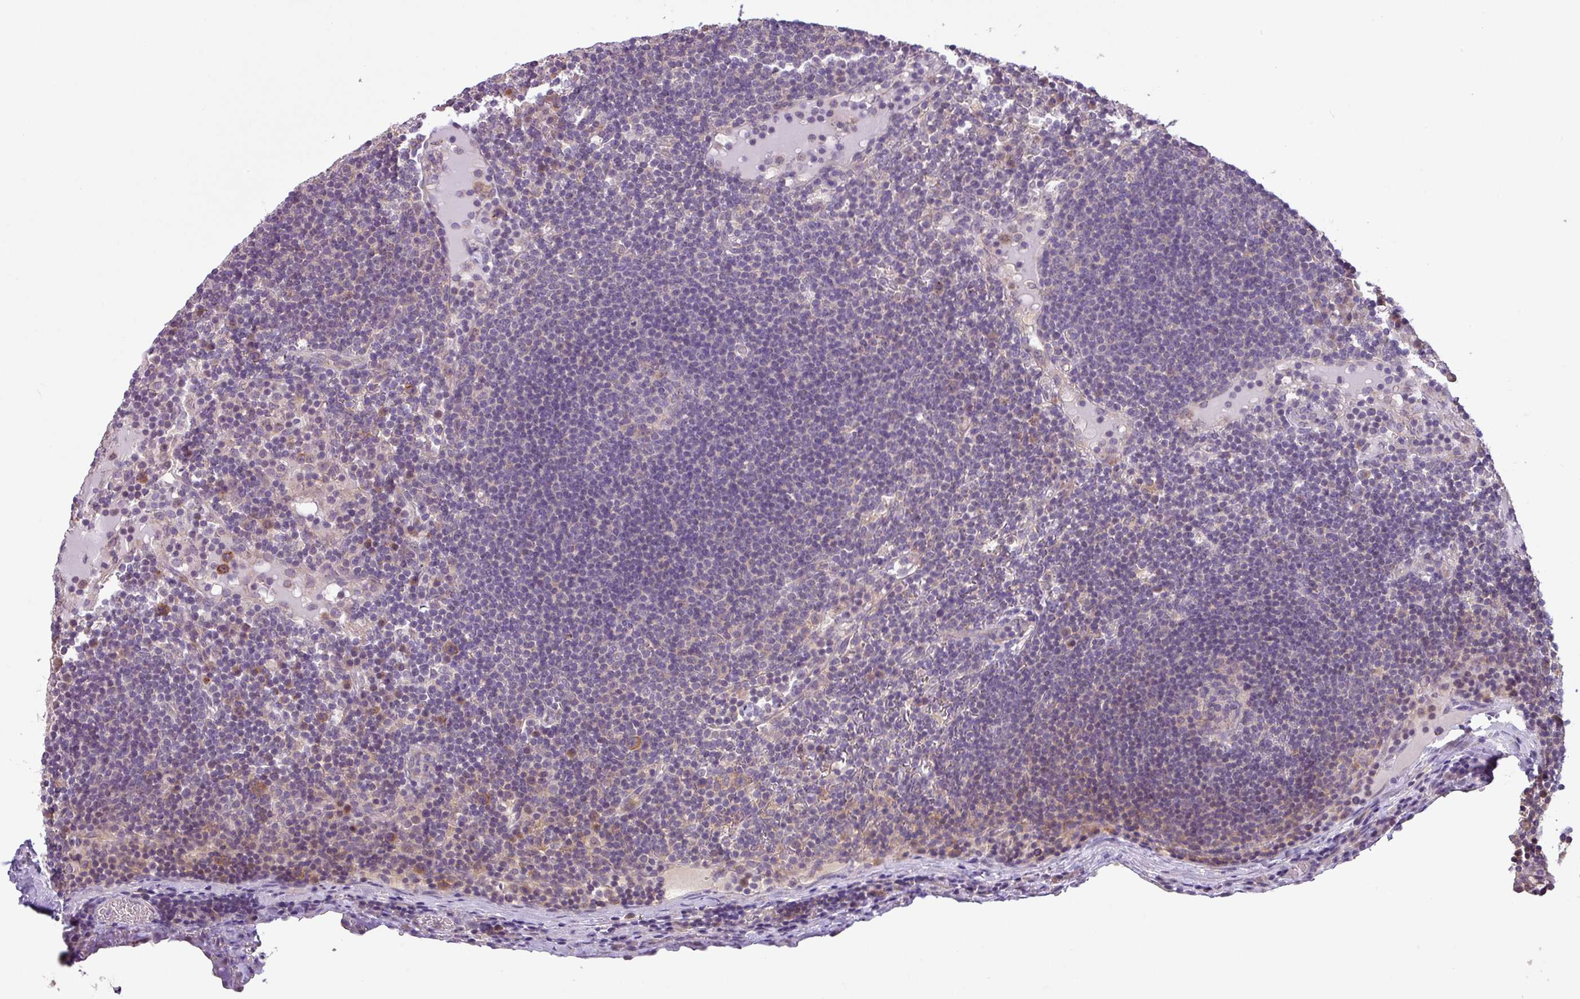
{"staining": {"intensity": "negative", "quantity": "none", "location": "none"}, "tissue": "lymph node", "cell_type": "Germinal center cells", "image_type": "normal", "snomed": [{"axis": "morphology", "description": "Normal tissue, NOS"}, {"axis": "topography", "description": "Lymph node"}], "caption": "Germinal center cells are negative for brown protein staining in unremarkable lymph node. (DAB immunohistochemistry (IHC) visualized using brightfield microscopy, high magnification).", "gene": "GALNT12", "patient": {"sex": "male", "age": 53}}